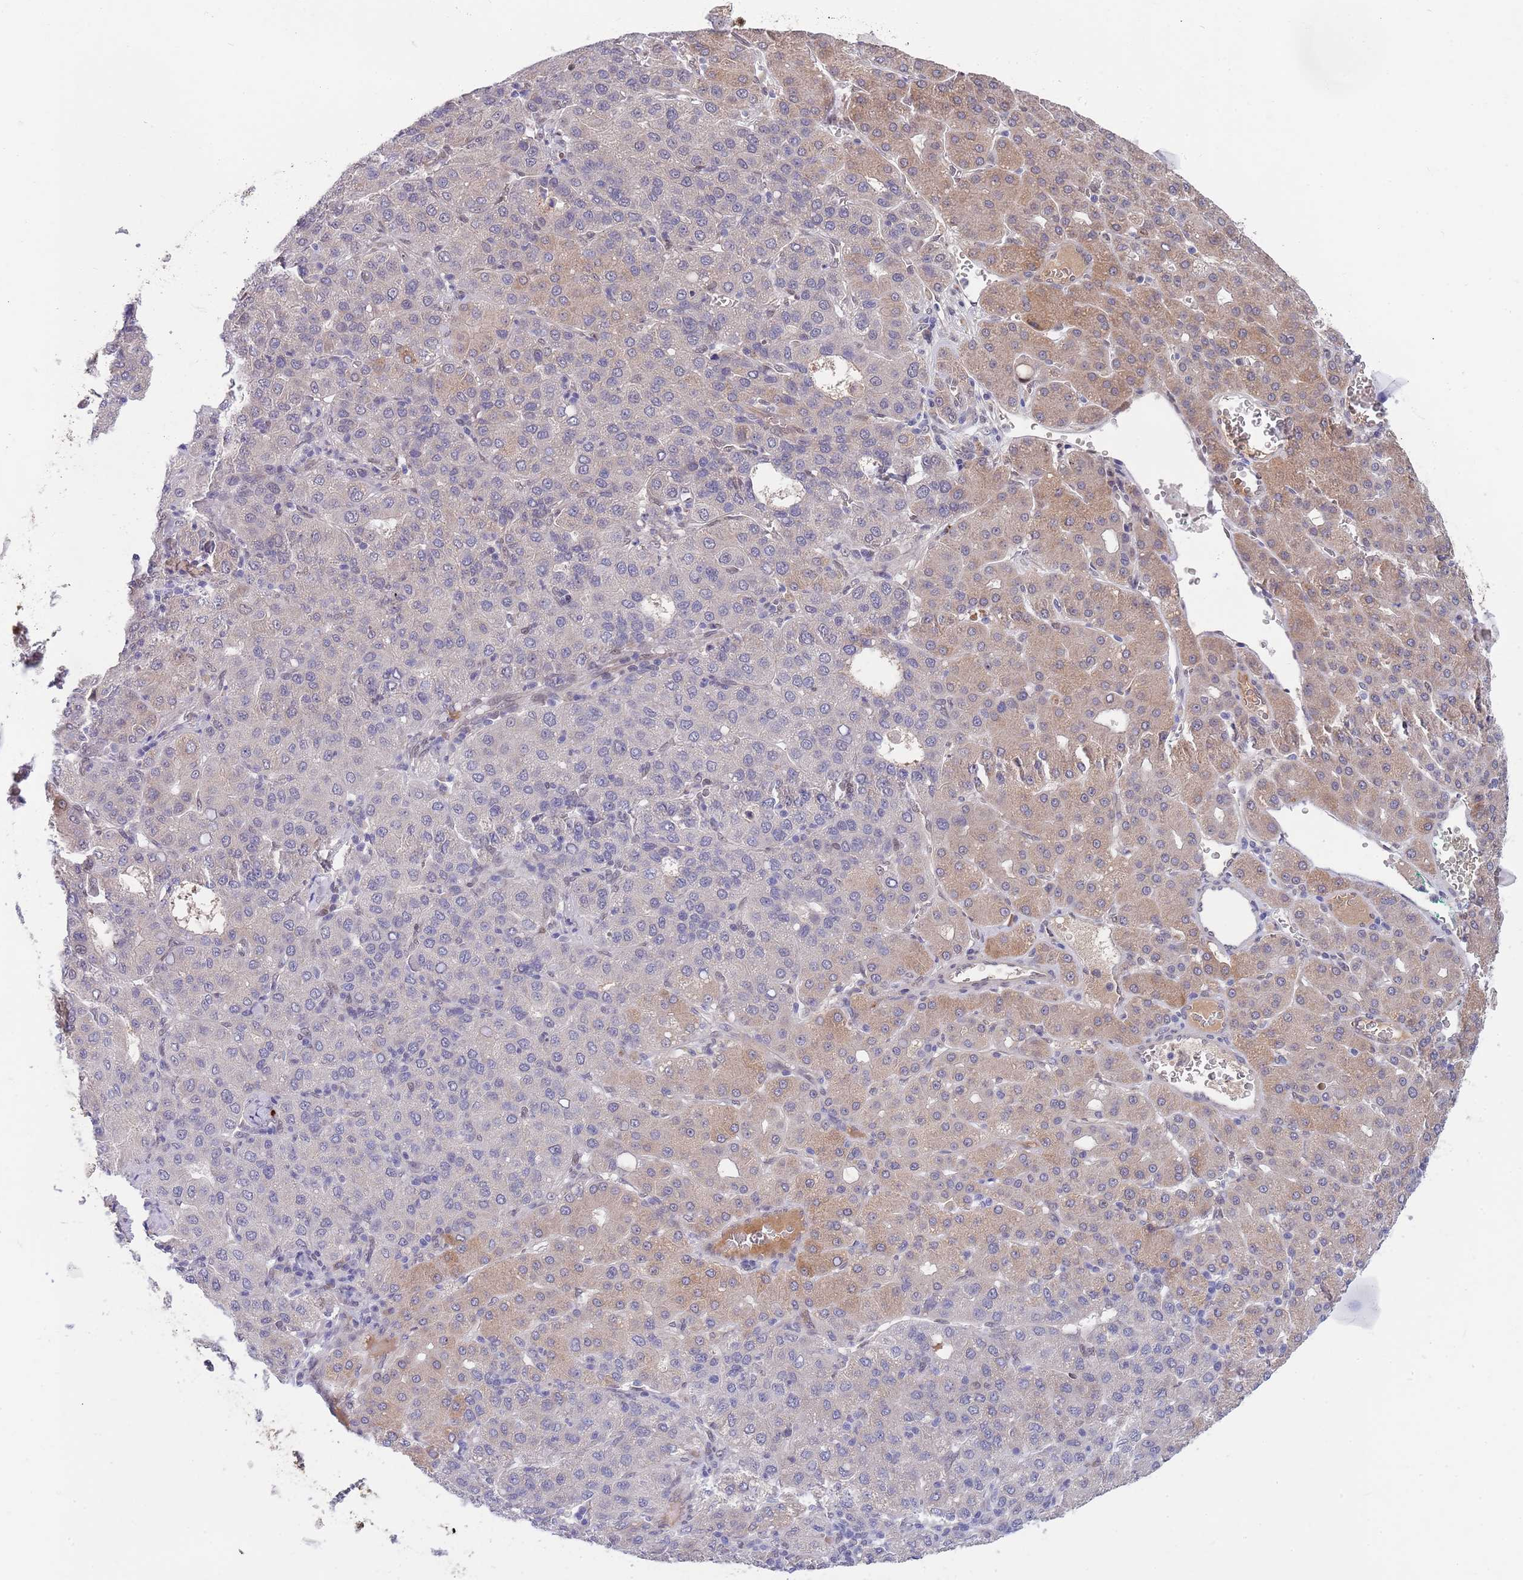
{"staining": {"intensity": "moderate", "quantity": "<25%", "location": "cytoplasmic/membranous"}, "tissue": "liver cancer", "cell_type": "Tumor cells", "image_type": "cancer", "snomed": [{"axis": "morphology", "description": "Carcinoma, Hepatocellular, NOS"}, {"axis": "topography", "description": "Liver"}], "caption": "Protein expression by immunohistochemistry reveals moderate cytoplasmic/membranous positivity in approximately <25% of tumor cells in liver cancer (hepatocellular carcinoma).", "gene": "NLRP6", "patient": {"sex": "male", "age": 65}}